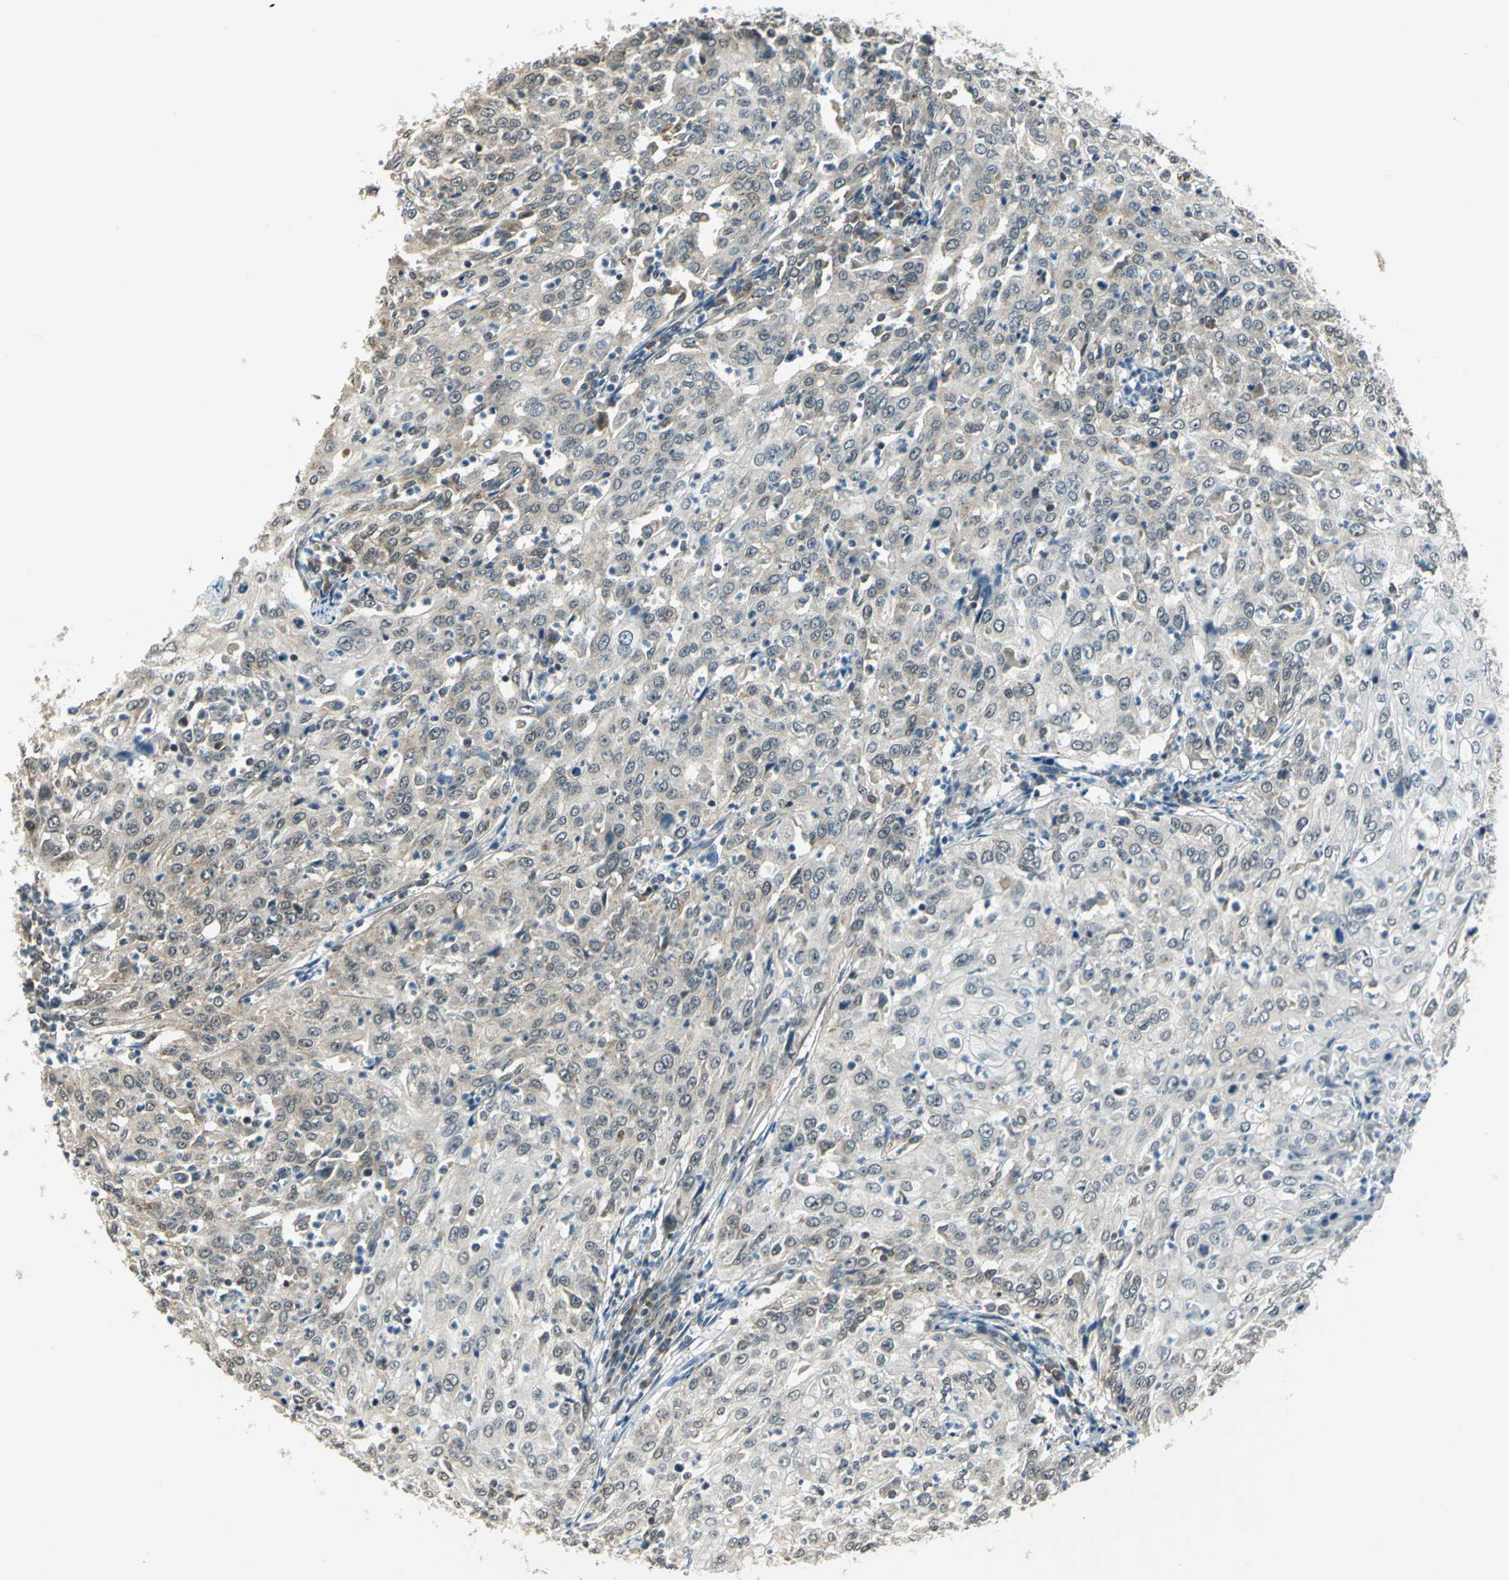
{"staining": {"intensity": "weak", "quantity": "25%-75%", "location": "cytoplasmic/membranous"}, "tissue": "cervical cancer", "cell_type": "Tumor cells", "image_type": "cancer", "snomed": [{"axis": "morphology", "description": "Squamous cell carcinoma, NOS"}, {"axis": "topography", "description": "Cervix"}], "caption": "The histopathology image reveals immunohistochemical staining of cervical cancer. There is weak cytoplasmic/membranous staining is present in approximately 25%-75% of tumor cells.", "gene": "PLAGL2", "patient": {"sex": "female", "age": 39}}